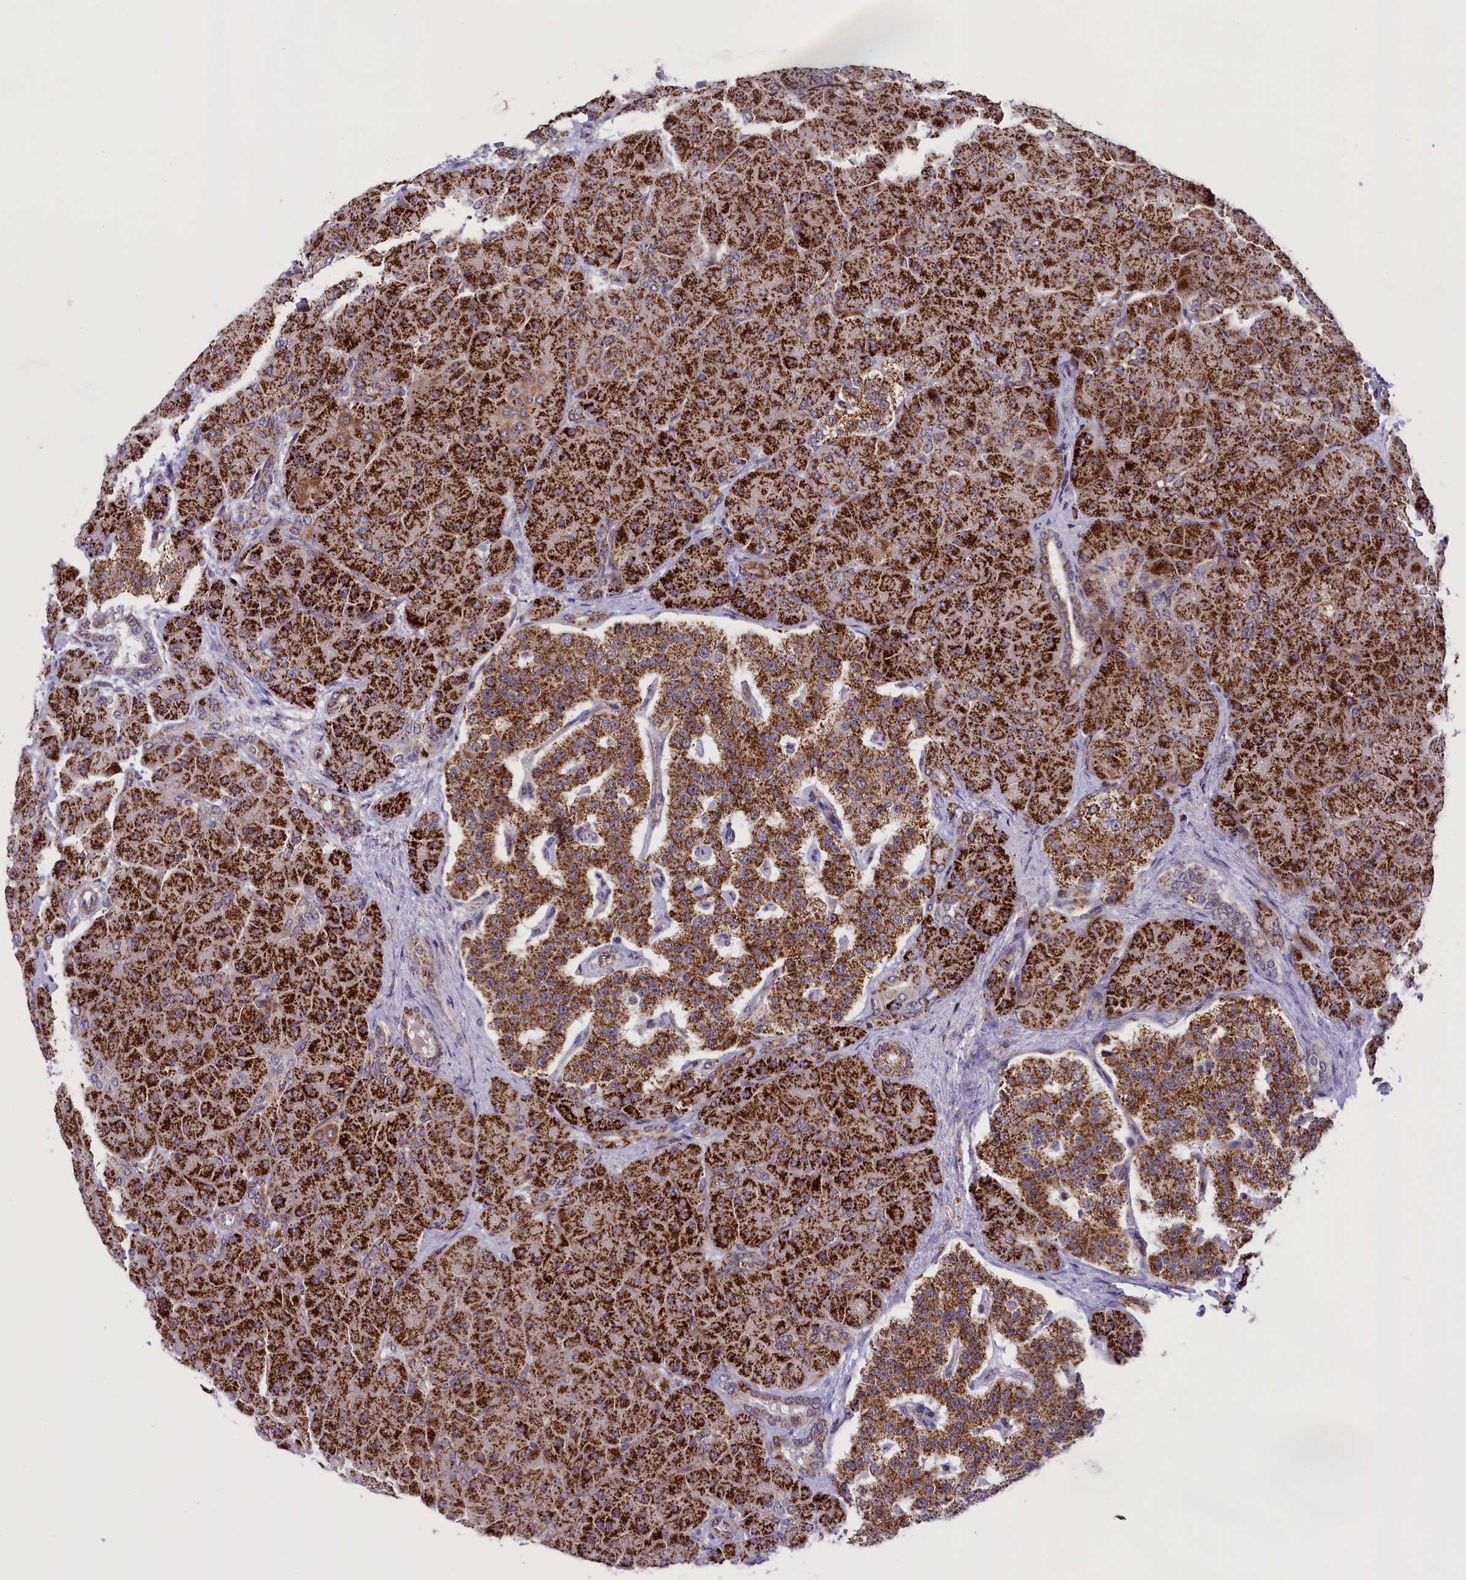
{"staining": {"intensity": "strong", "quantity": ">75%", "location": "cytoplasmic/membranous"}, "tissue": "pancreas", "cell_type": "Exocrine glandular cells", "image_type": "normal", "snomed": [{"axis": "morphology", "description": "Normal tissue, NOS"}, {"axis": "topography", "description": "Pancreas"}], "caption": "Immunohistochemical staining of normal pancreas reveals >75% levels of strong cytoplasmic/membranous protein staining in about >75% of exocrine glandular cells.", "gene": "NDUFS5", "patient": {"sex": "male", "age": 66}}